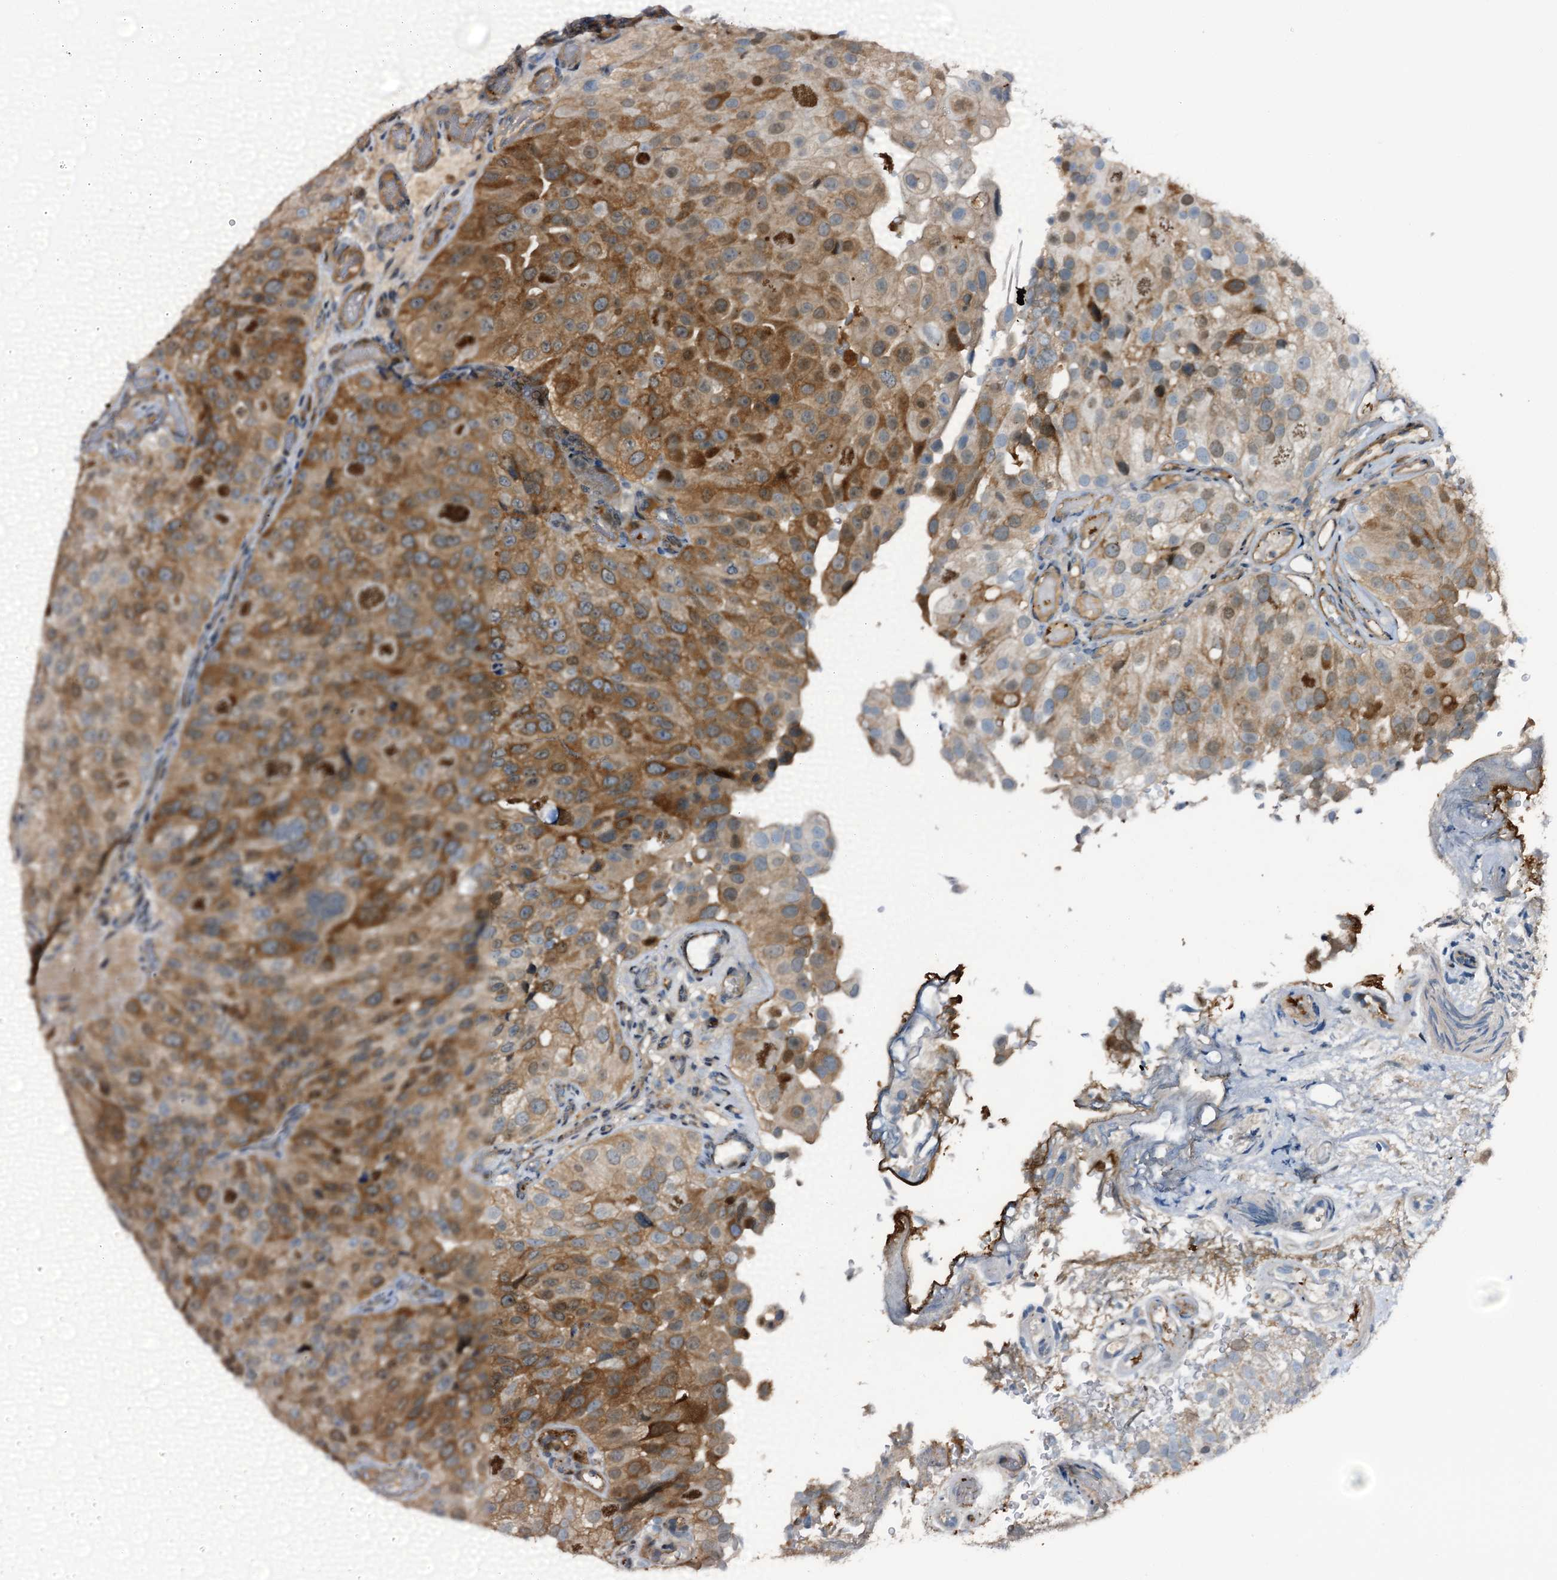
{"staining": {"intensity": "strong", "quantity": "25%-75%", "location": "cytoplasmic/membranous"}, "tissue": "urothelial cancer", "cell_type": "Tumor cells", "image_type": "cancer", "snomed": [{"axis": "morphology", "description": "Urothelial carcinoma, Low grade"}, {"axis": "topography", "description": "Urinary bladder"}], "caption": "An IHC histopathology image of tumor tissue is shown. Protein staining in brown labels strong cytoplasmic/membranous positivity in low-grade urothelial carcinoma within tumor cells.", "gene": "NCAPD2", "patient": {"sex": "male", "age": 78}}